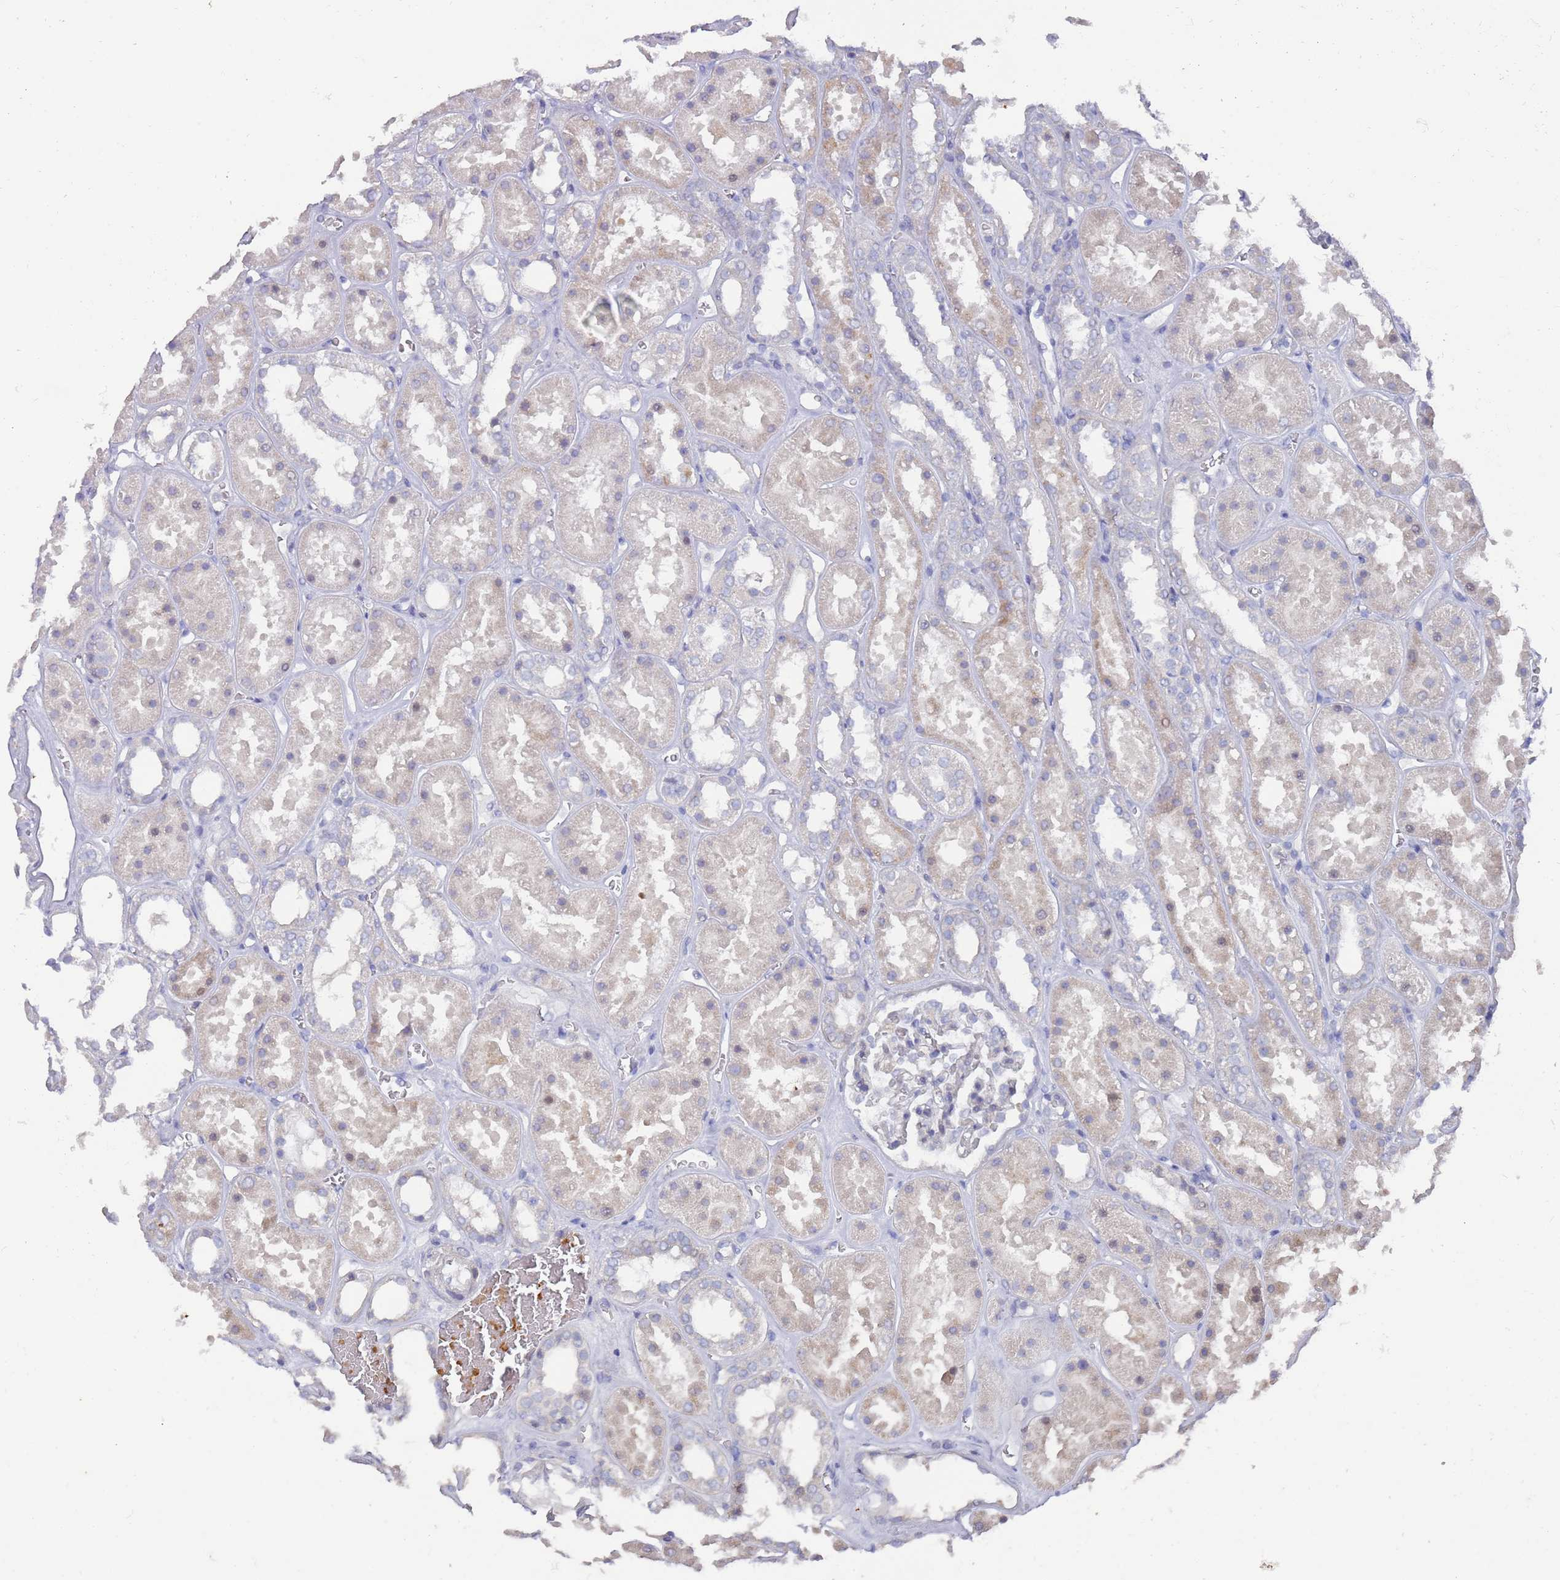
{"staining": {"intensity": "negative", "quantity": "none", "location": "none"}, "tissue": "kidney", "cell_type": "Cells in glomeruli", "image_type": "normal", "snomed": [{"axis": "morphology", "description": "Normal tissue, NOS"}, {"axis": "topography", "description": "Kidney"}], "caption": "IHC histopathology image of normal kidney: kidney stained with DAB exhibits no significant protein positivity in cells in glomeruli.", "gene": "LACC1", "patient": {"sex": "female", "age": 41}}